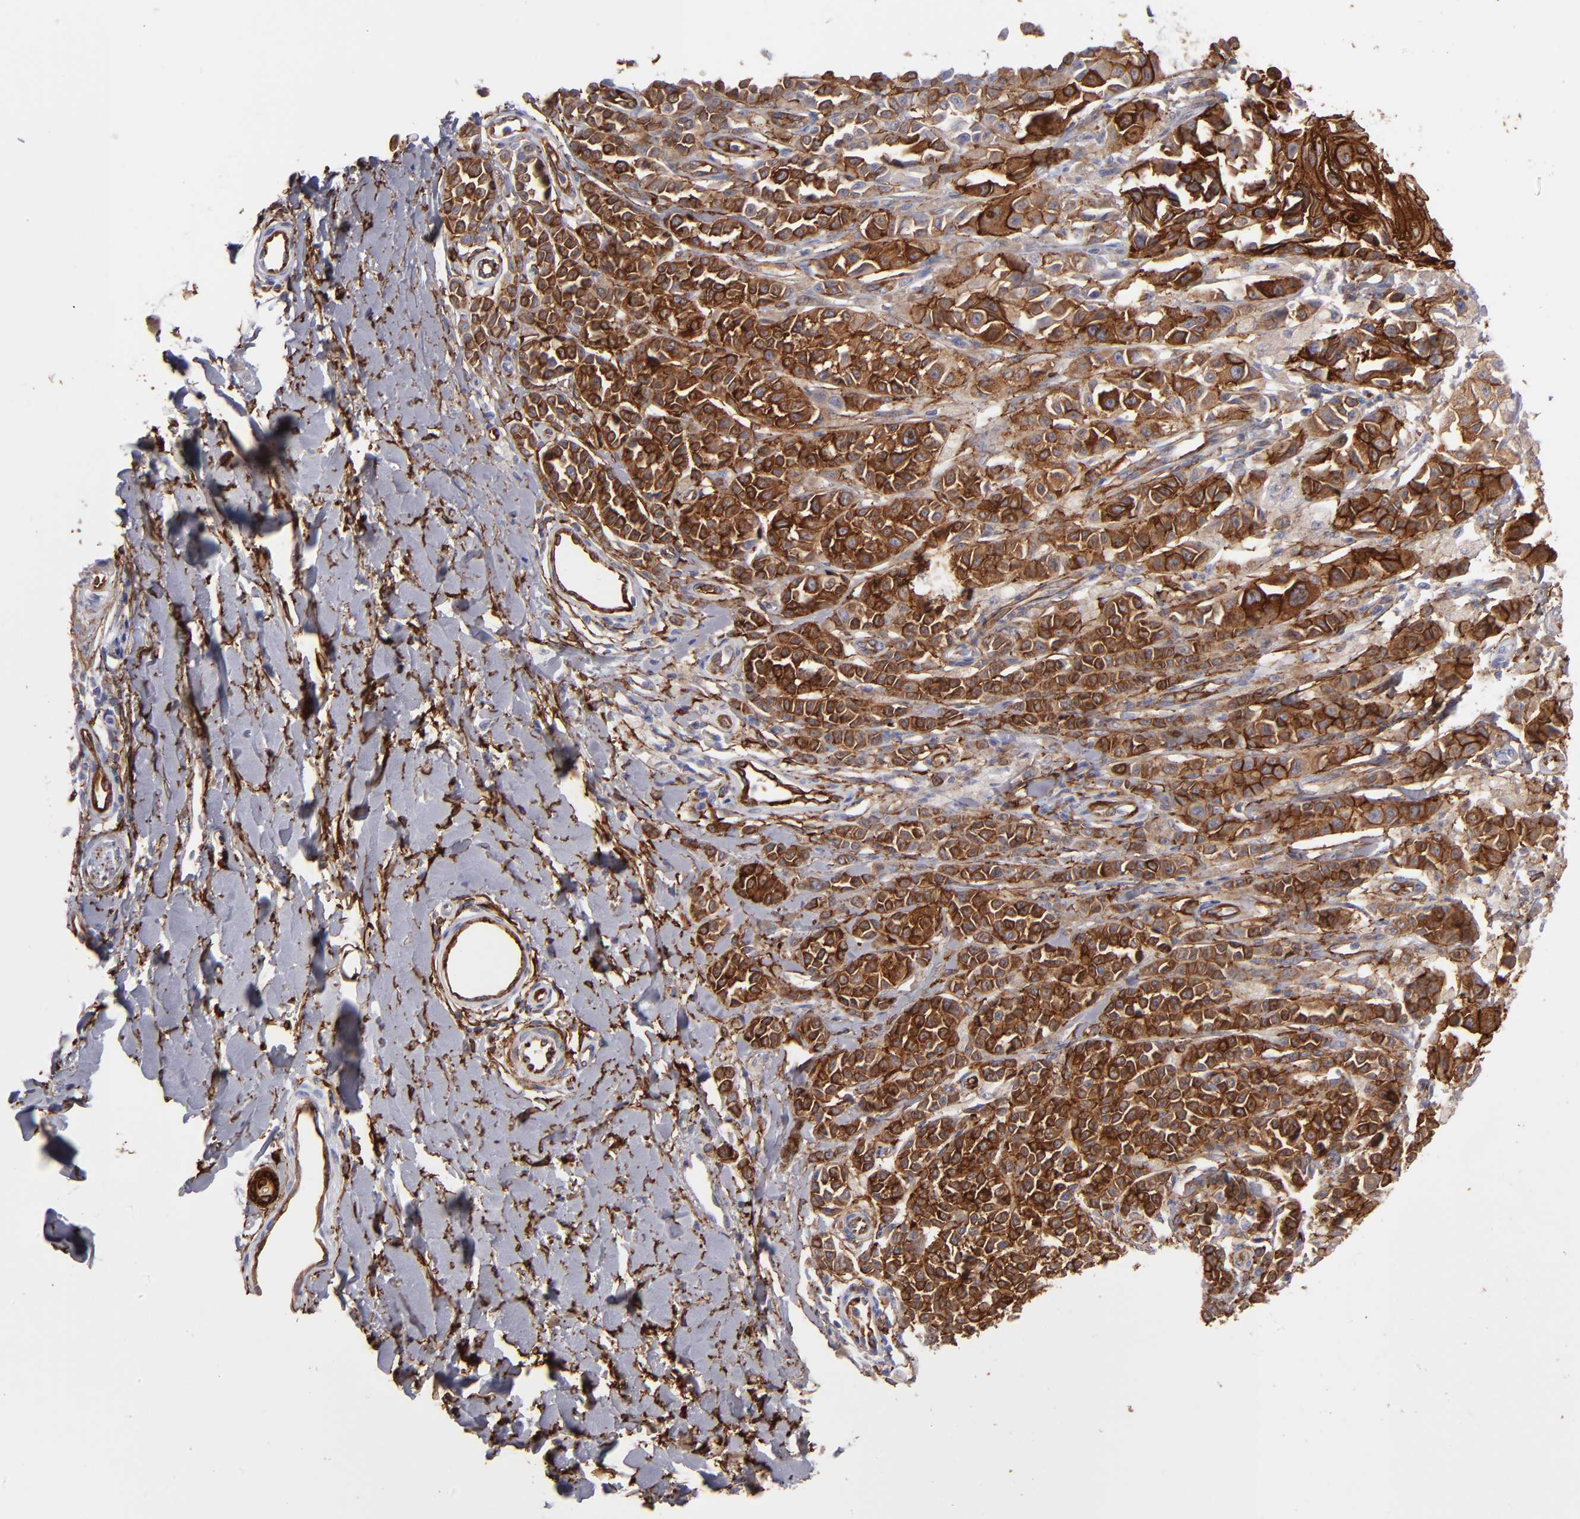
{"staining": {"intensity": "moderate", "quantity": ">75%", "location": "cytoplasmic/membranous"}, "tissue": "melanoma", "cell_type": "Tumor cells", "image_type": "cancer", "snomed": [{"axis": "morphology", "description": "Malignant melanoma, NOS"}, {"axis": "topography", "description": "Skin"}], "caption": "Protein staining of melanoma tissue displays moderate cytoplasmic/membranous expression in about >75% of tumor cells. The staining is performed using DAB (3,3'-diaminobenzidine) brown chromogen to label protein expression. The nuclei are counter-stained blue using hematoxylin.", "gene": "AHNAK2", "patient": {"sex": "female", "age": 38}}